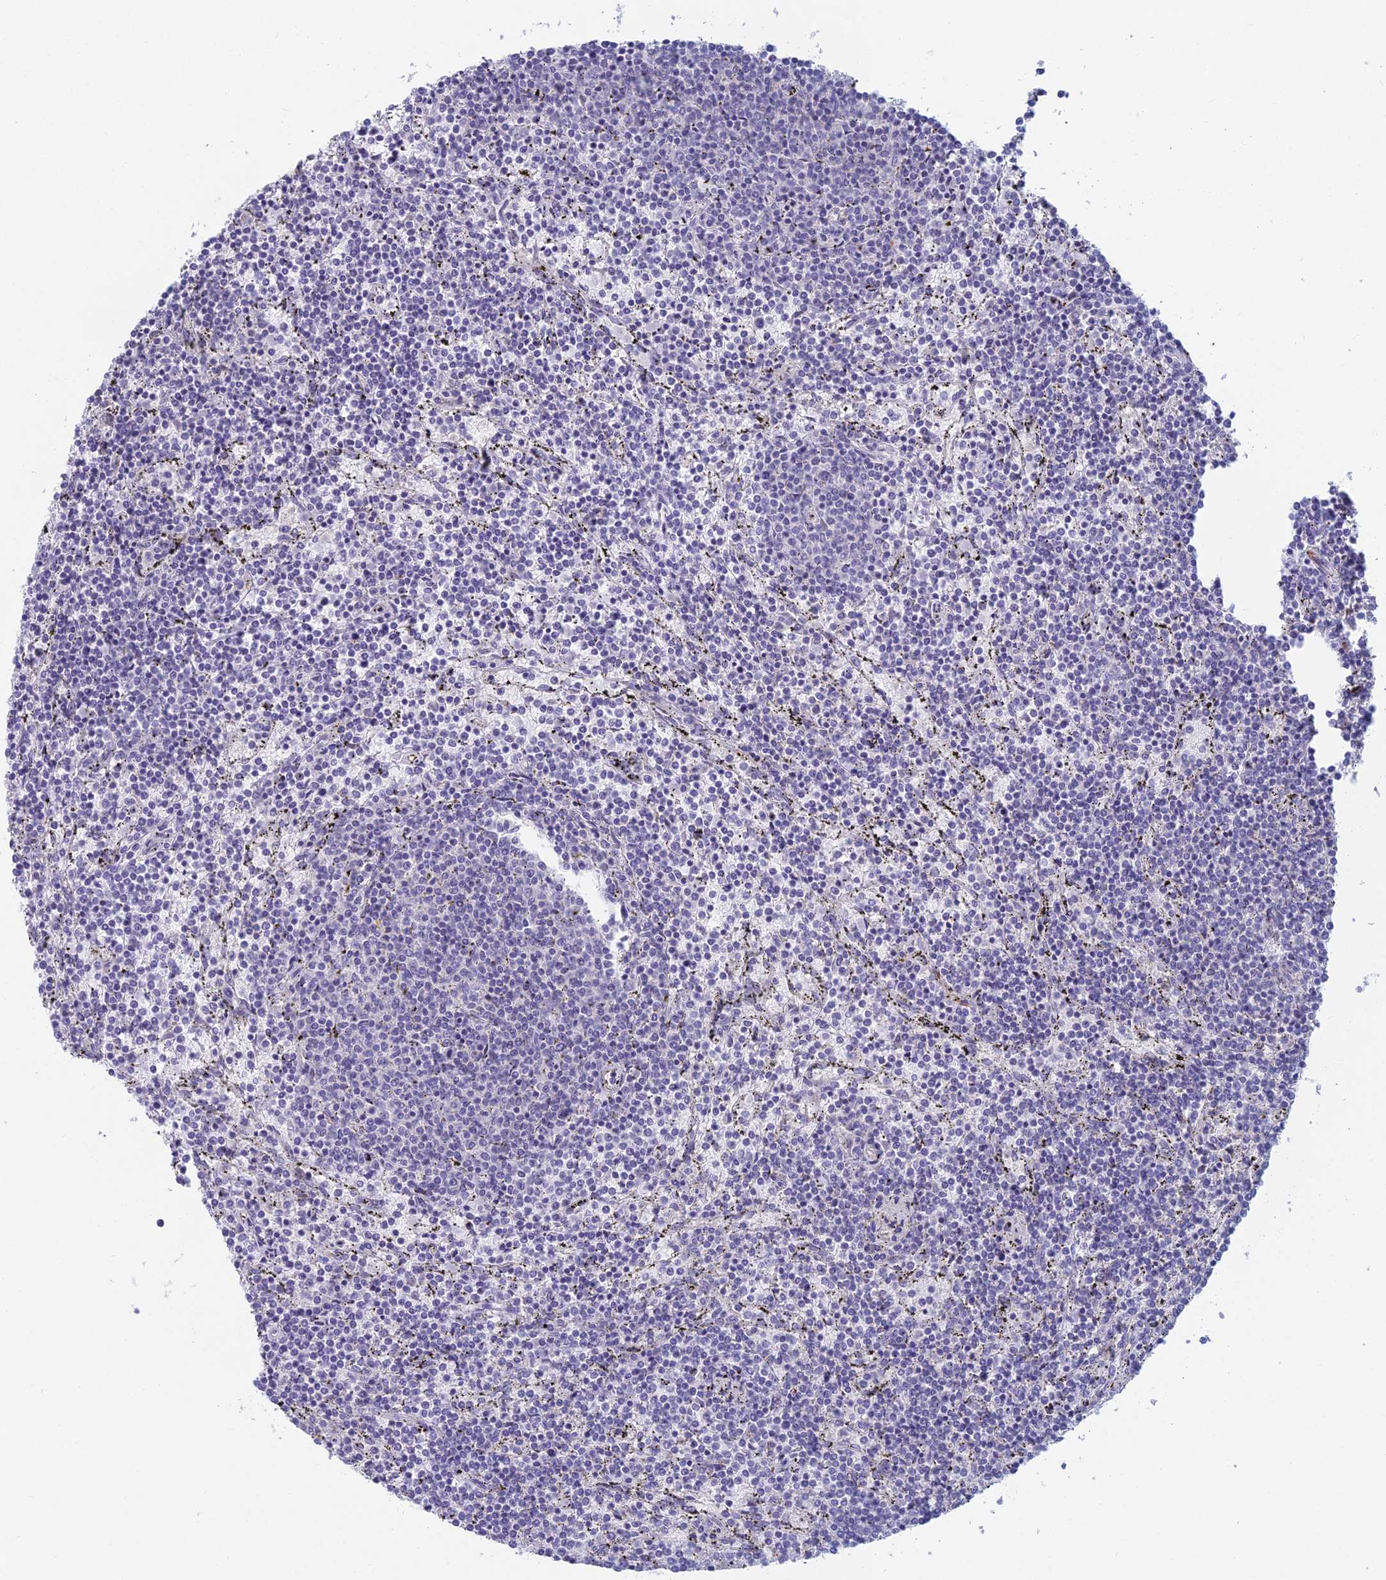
{"staining": {"intensity": "negative", "quantity": "none", "location": "none"}, "tissue": "lymphoma", "cell_type": "Tumor cells", "image_type": "cancer", "snomed": [{"axis": "morphology", "description": "Malignant lymphoma, non-Hodgkin's type, Low grade"}, {"axis": "topography", "description": "Spleen"}], "caption": "The image displays no significant staining in tumor cells of low-grade malignant lymphoma, non-Hodgkin's type.", "gene": "FERD3L", "patient": {"sex": "female", "age": 50}}